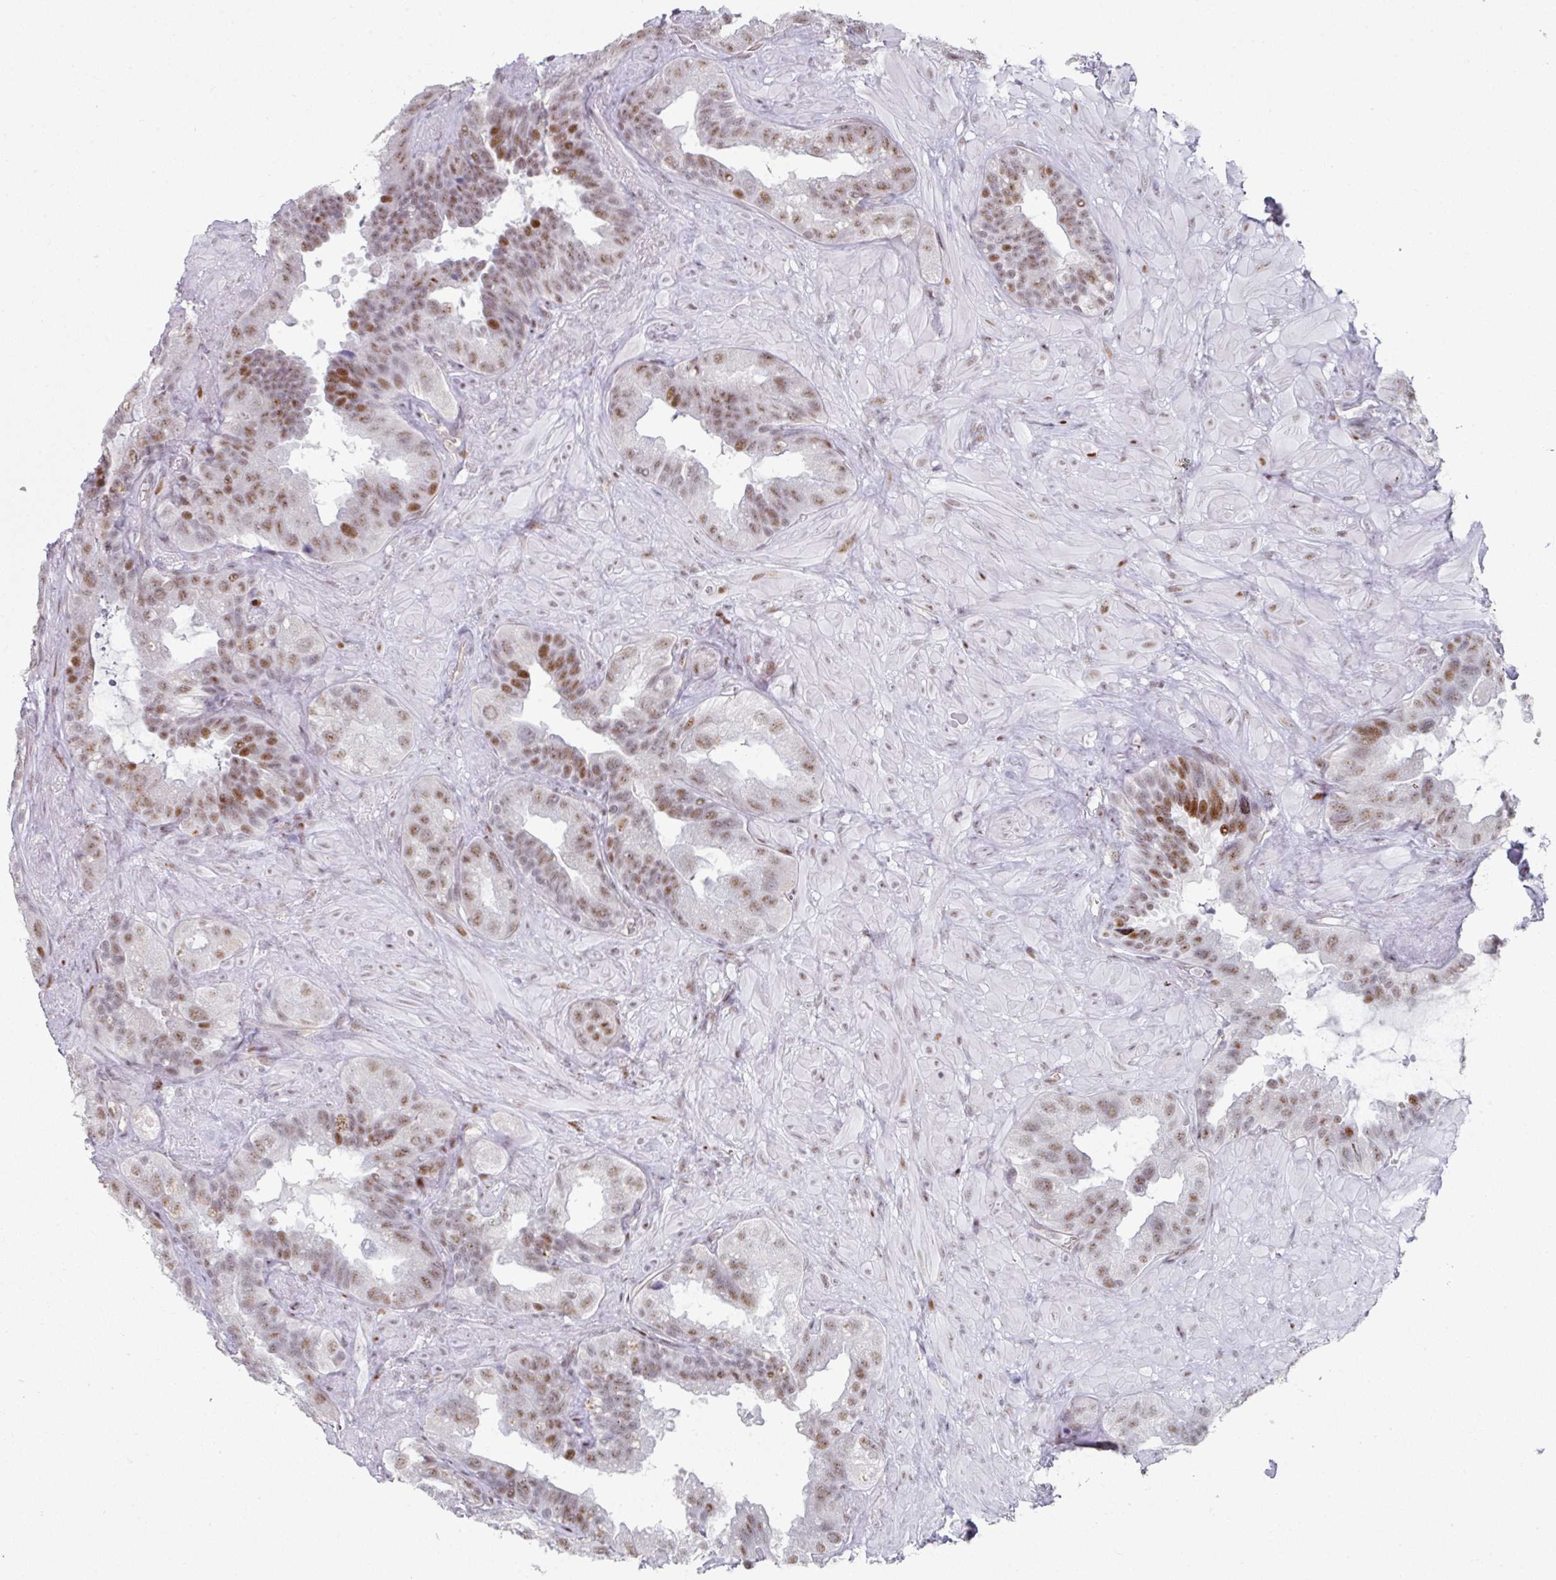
{"staining": {"intensity": "moderate", "quantity": ">75%", "location": "nuclear"}, "tissue": "seminal vesicle", "cell_type": "Glandular cells", "image_type": "normal", "snomed": [{"axis": "morphology", "description": "Normal tissue, NOS"}, {"axis": "topography", "description": "Seminal veicle"}, {"axis": "topography", "description": "Peripheral nerve tissue"}], "caption": "Immunohistochemical staining of normal seminal vesicle demonstrates >75% levels of moderate nuclear protein expression in about >75% of glandular cells.", "gene": "SF3B5", "patient": {"sex": "male", "age": 76}}